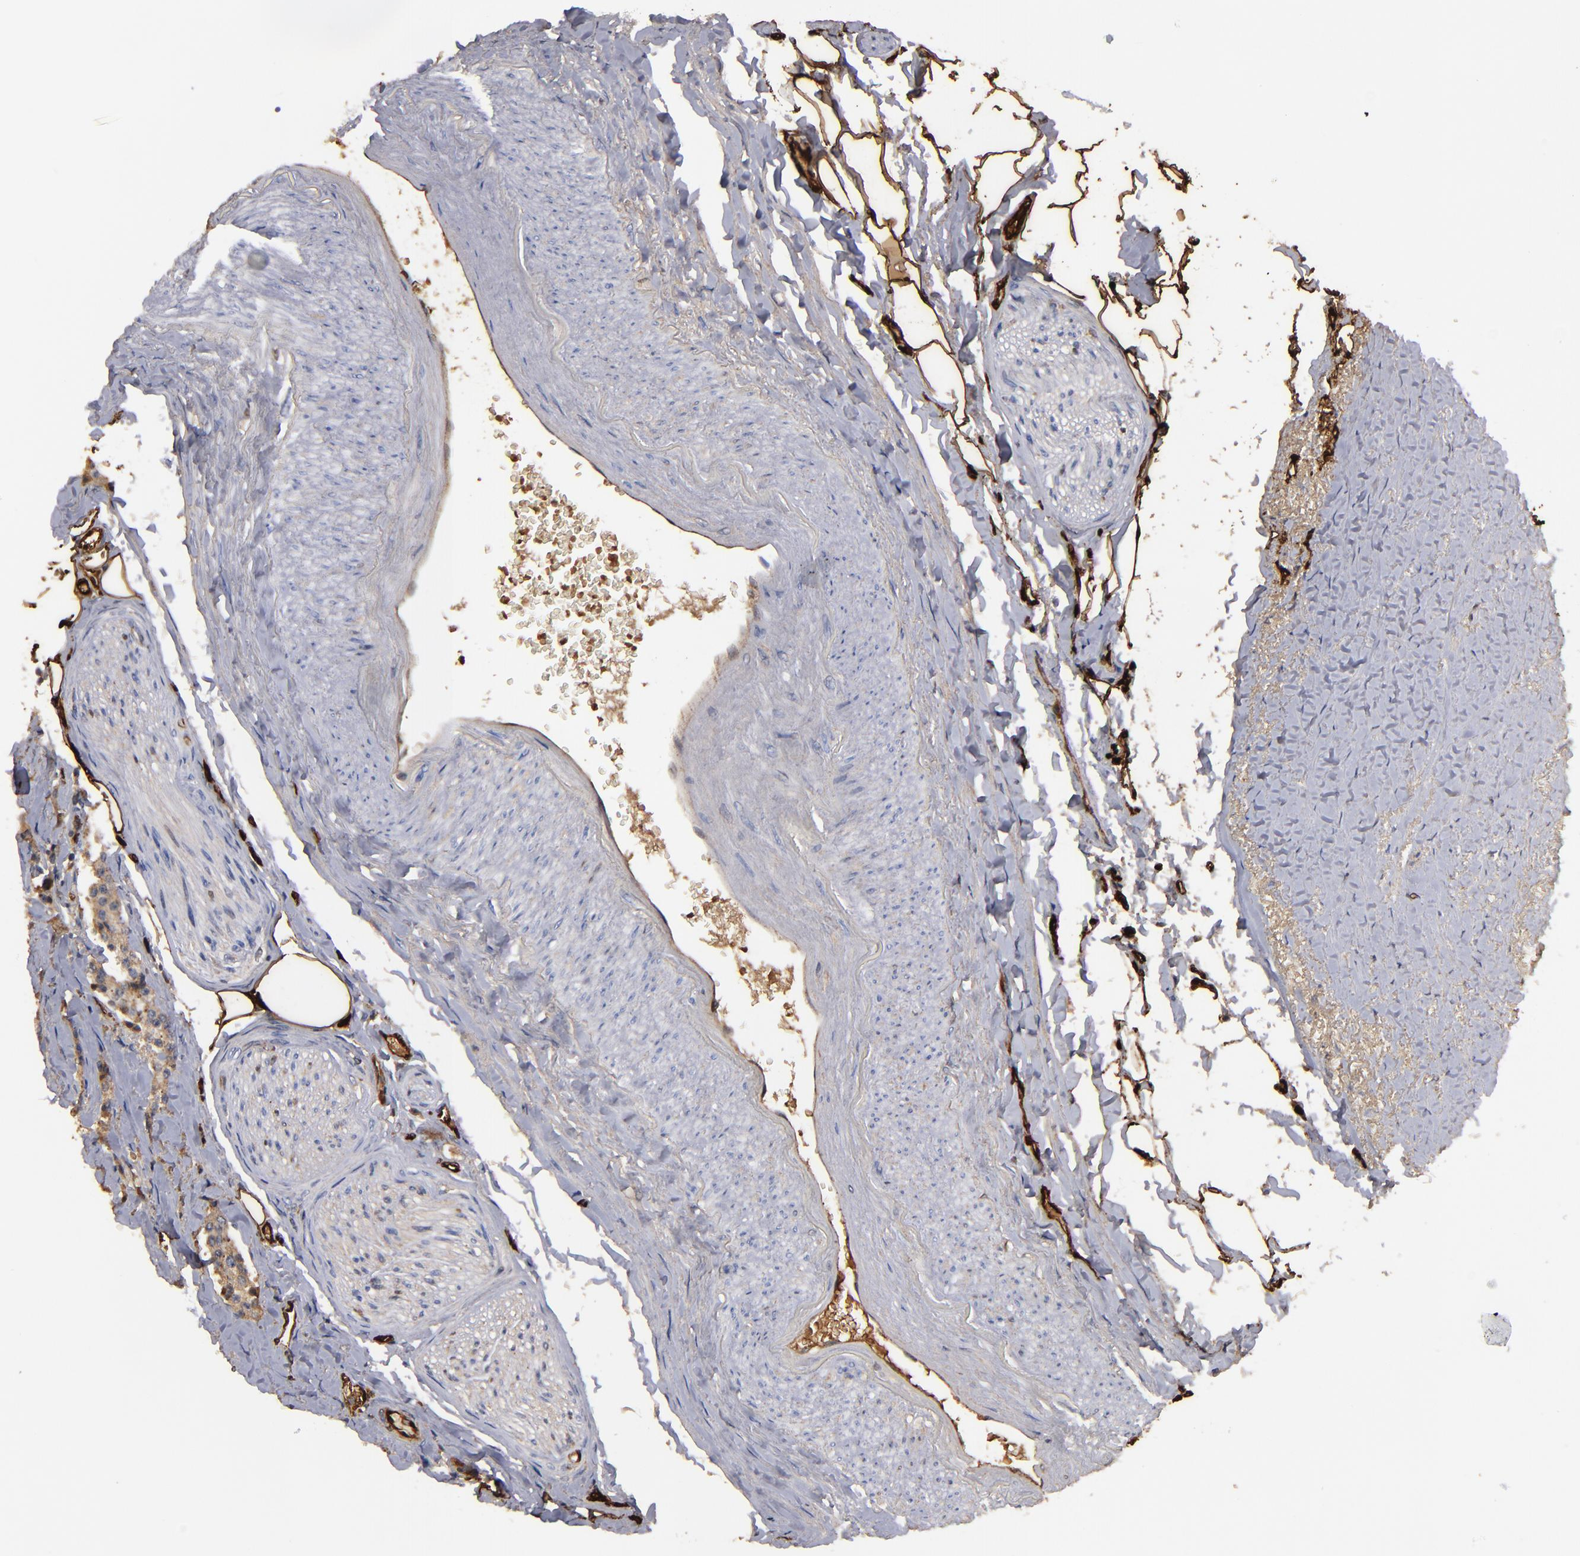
{"staining": {"intensity": "weak", "quantity": "<25%", "location": "cytoplasmic/membranous"}, "tissue": "carcinoid", "cell_type": "Tumor cells", "image_type": "cancer", "snomed": [{"axis": "morphology", "description": "Carcinoid, malignant, NOS"}, {"axis": "topography", "description": "Colon"}], "caption": "There is no significant expression in tumor cells of carcinoid (malignant).", "gene": "FABP4", "patient": {"sex": "female", "age": 61}}